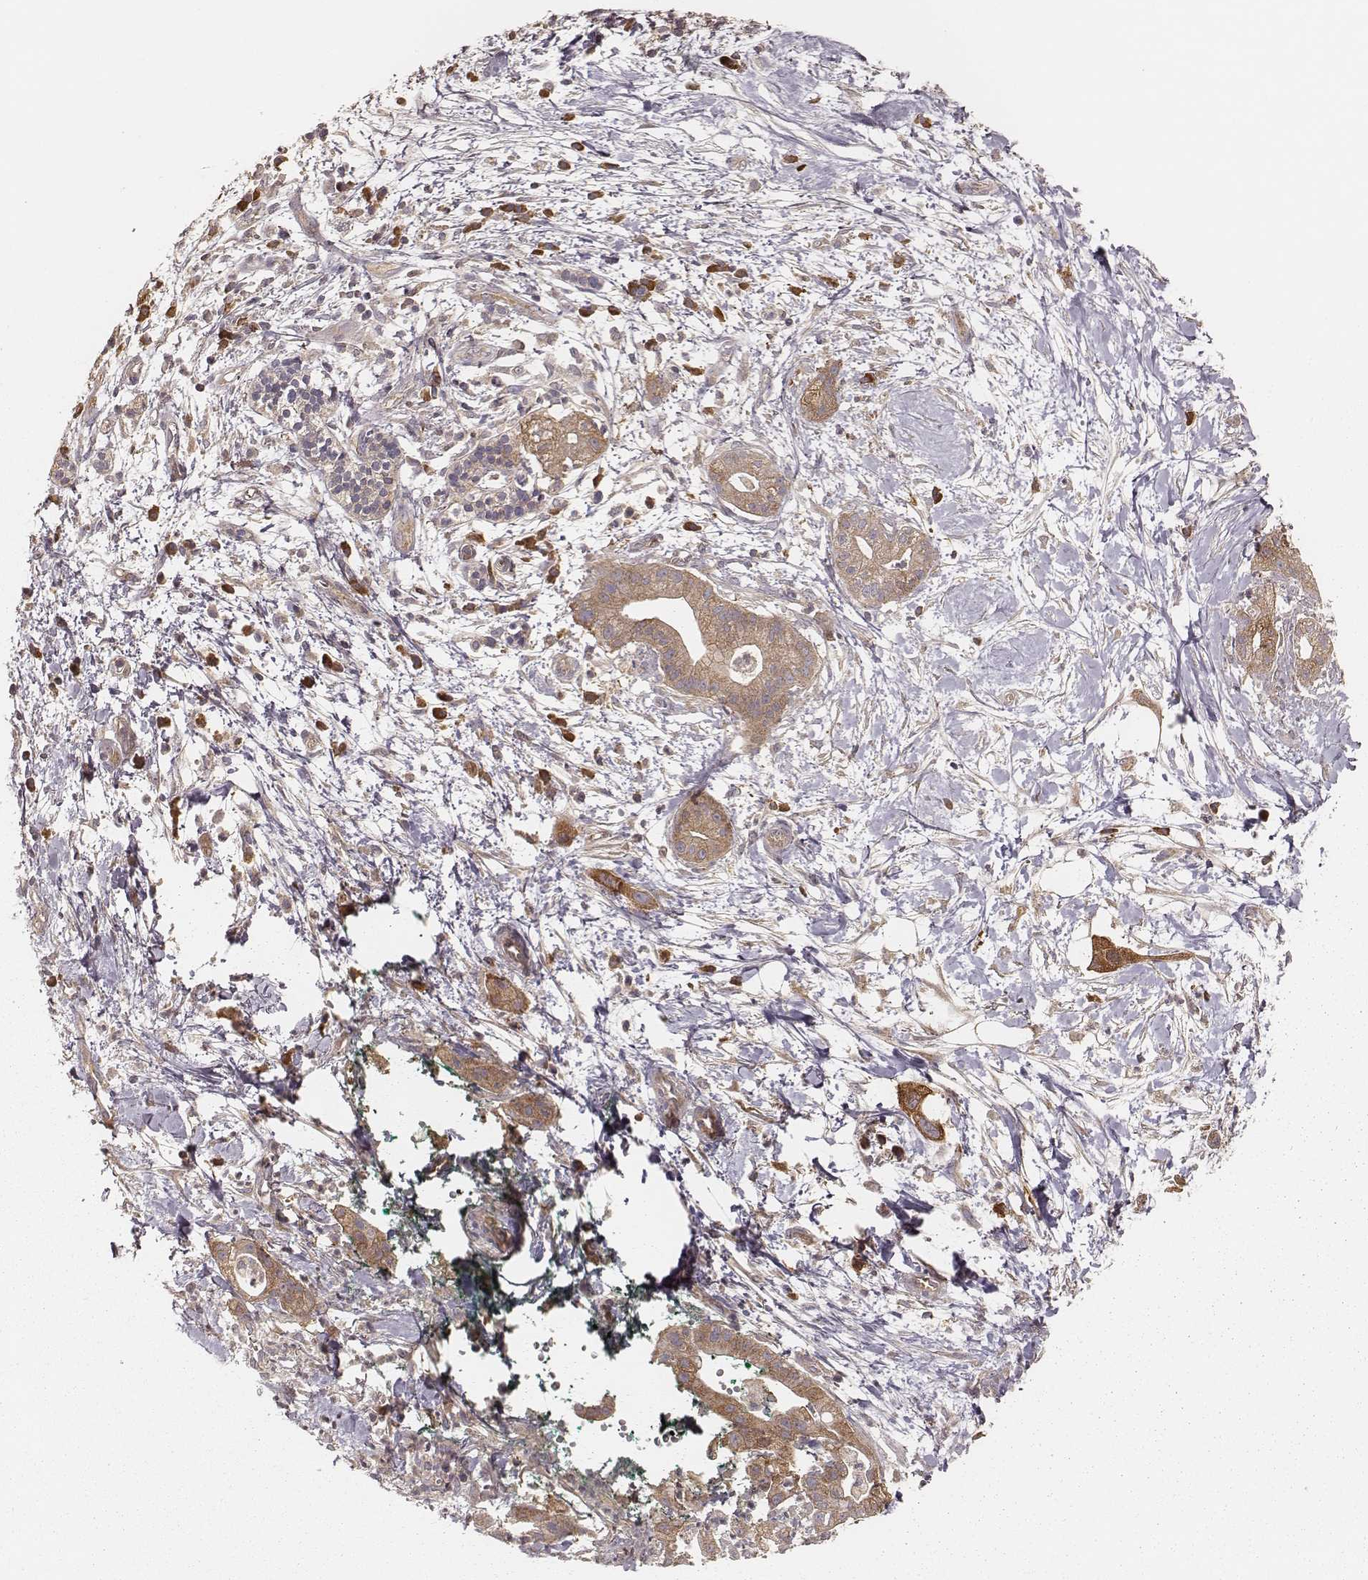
{"staining": {"intensity": "moderate", "quantity": ">75%", "location": "cytoplasmic/membranous"}, "tissue": "pancreatic cancer", "cell_type": "Tumor cells", "image_type": "cancer", "snomed": [{"axis": "morphology", "description": "Normal tissue, NOS"}, {"axis": "morphology", "description": "Adenocarcinoma, NOS"}, {"axis": "topography", "description": "Lymph node"}, {"axis": "topography", "description": "Pancreas"}], "caption": "Human pancreatic cancer (adenocarcinoma) stained with a brown dye demonstrates moderate cytoplasmic/membranous positive positivity in about >75% of tumor cells.", "gene": "CARS1", "patient": {"sex": "female", "age": 58}}